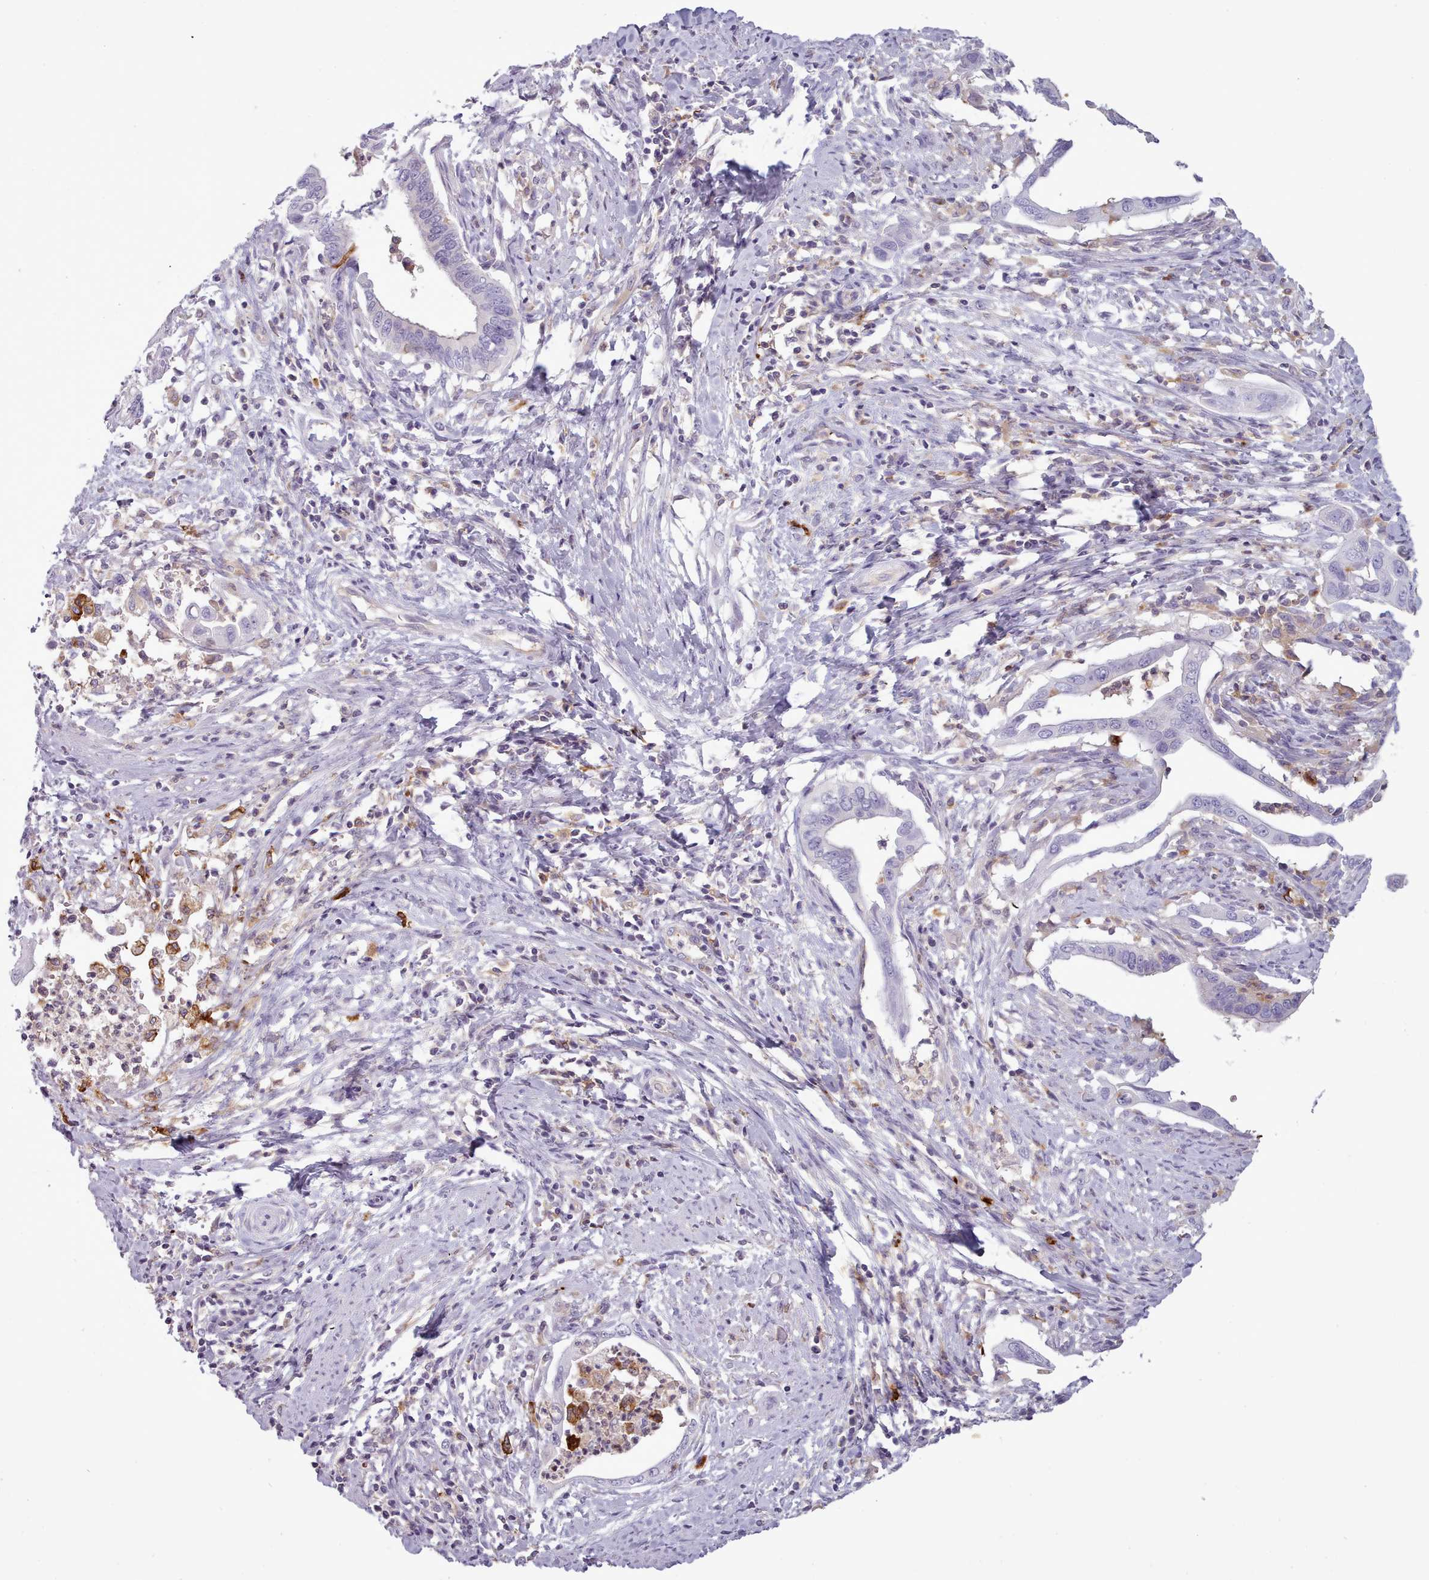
{"staining": {"intensity": "negative", "quantity": "none", "location": "none"}, "tissue": "cervical cancer", "cell_type": "Tumor cells", "image_type": "cancer", "snomed": [{"axis": "morphology", "description": "Adenocarcinoma, NOS"}, {"axis": "topography", "description": "Cervix"}], "caption": "High power microscopy photomicrograph of an immunohistochemistry (IHC) histopathology image of adenocarcinoma (cervical), revealing no significant expression in tumor cells.", "gene": "NDST2", "patient": {"sex": "female", "age": 42}}